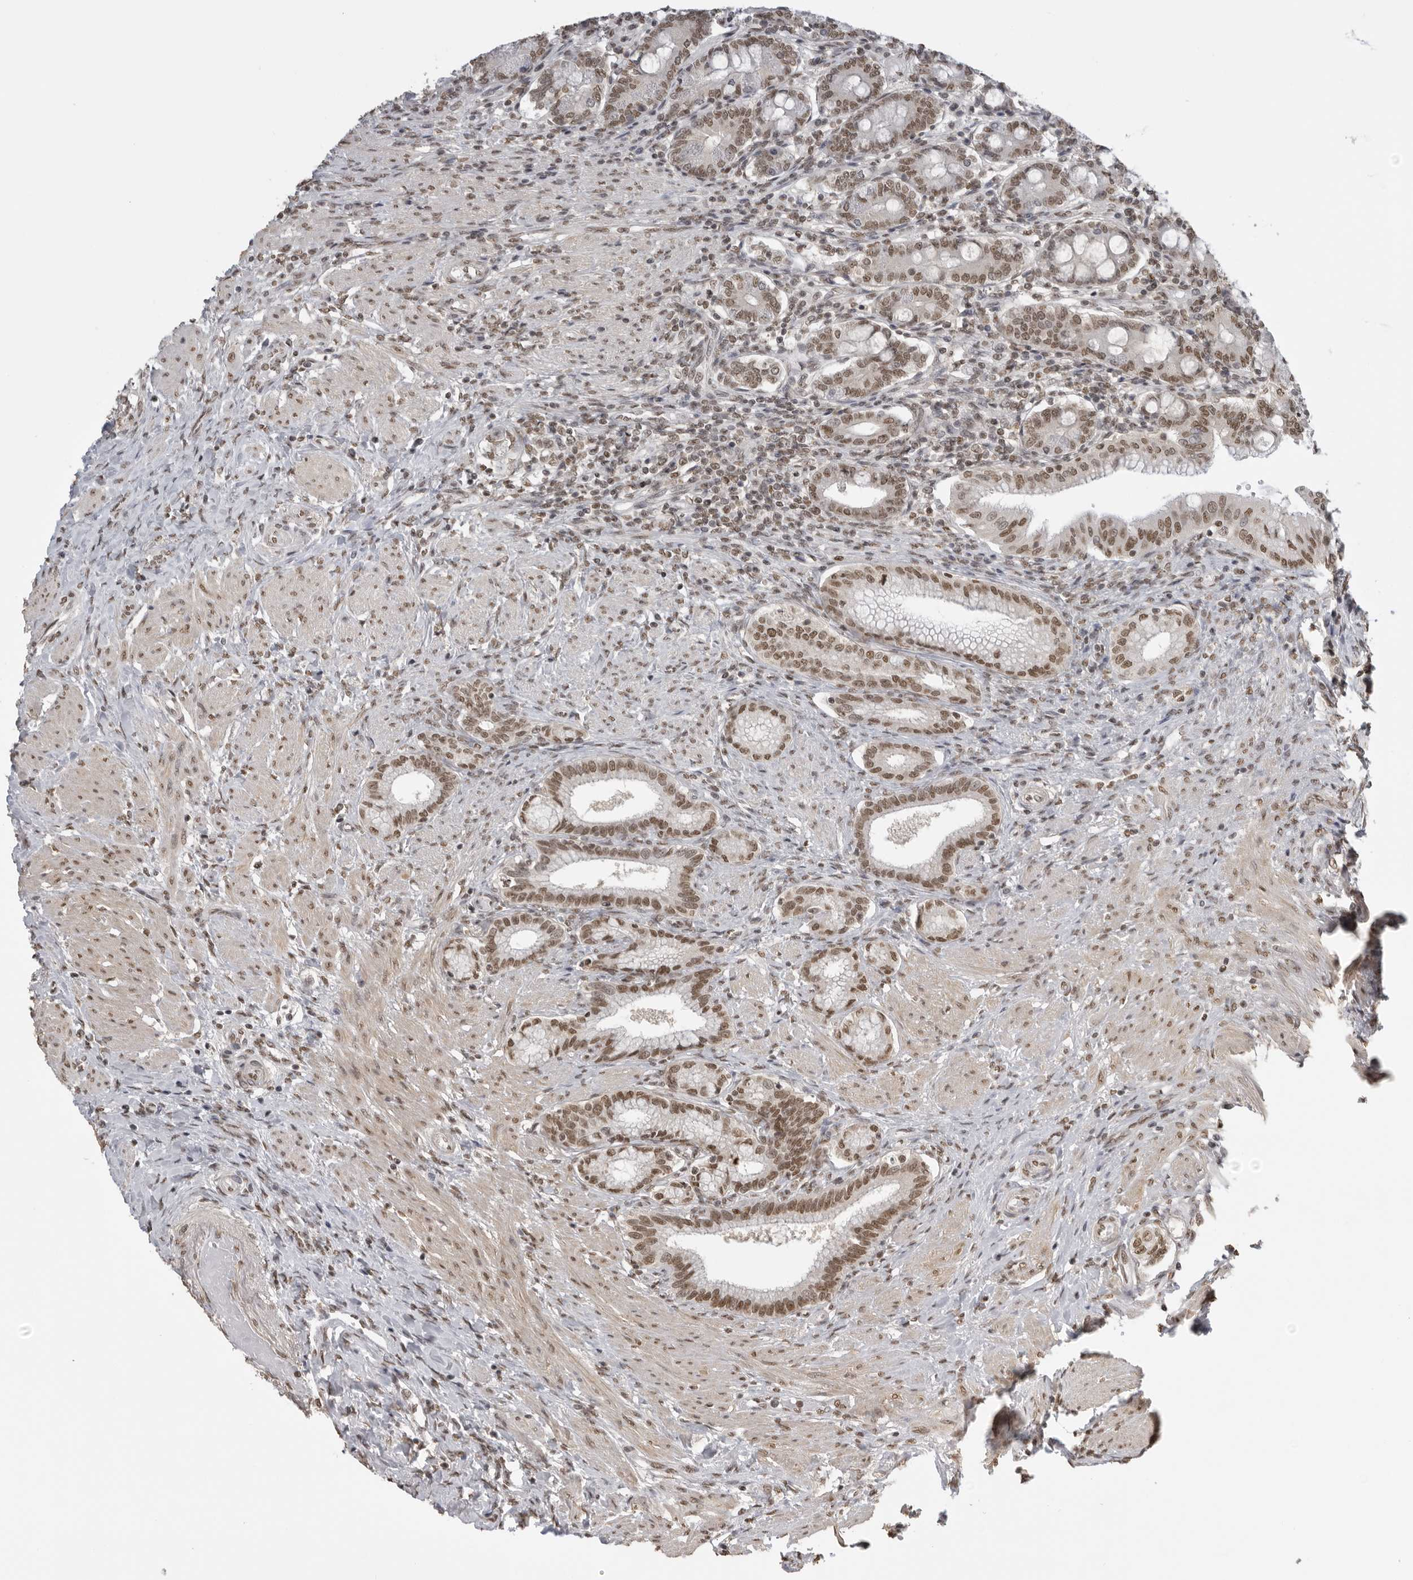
{"staining": {"intensity": "strong", "quantity": ">75%", "location": "nuclear"}, "tissue": "duodenum", "cell_type": "Glandular cells", "image_type": "normal", "snomed": [{"axis": "morphology", "description": "Normal tissue, NOS"}, {"axis": "morphology", "description": "Adenocarcinoma, NOS"}, {"axis": "topography", "description": "Pancreas"}, {"axis": "topography", "description": "Duodenum"}], "caption": "Benign duodenum was stained to show a protein in brown. There is high levels of strong nuclear positivity in approximately >75% of glandular cells. (DAB (3,3'-diaminobenzidine) IHC, brown staining for protein, blue staining for nuclei).", "gene": "RPA2", "patient": {"sex": "male", "age": 50}}